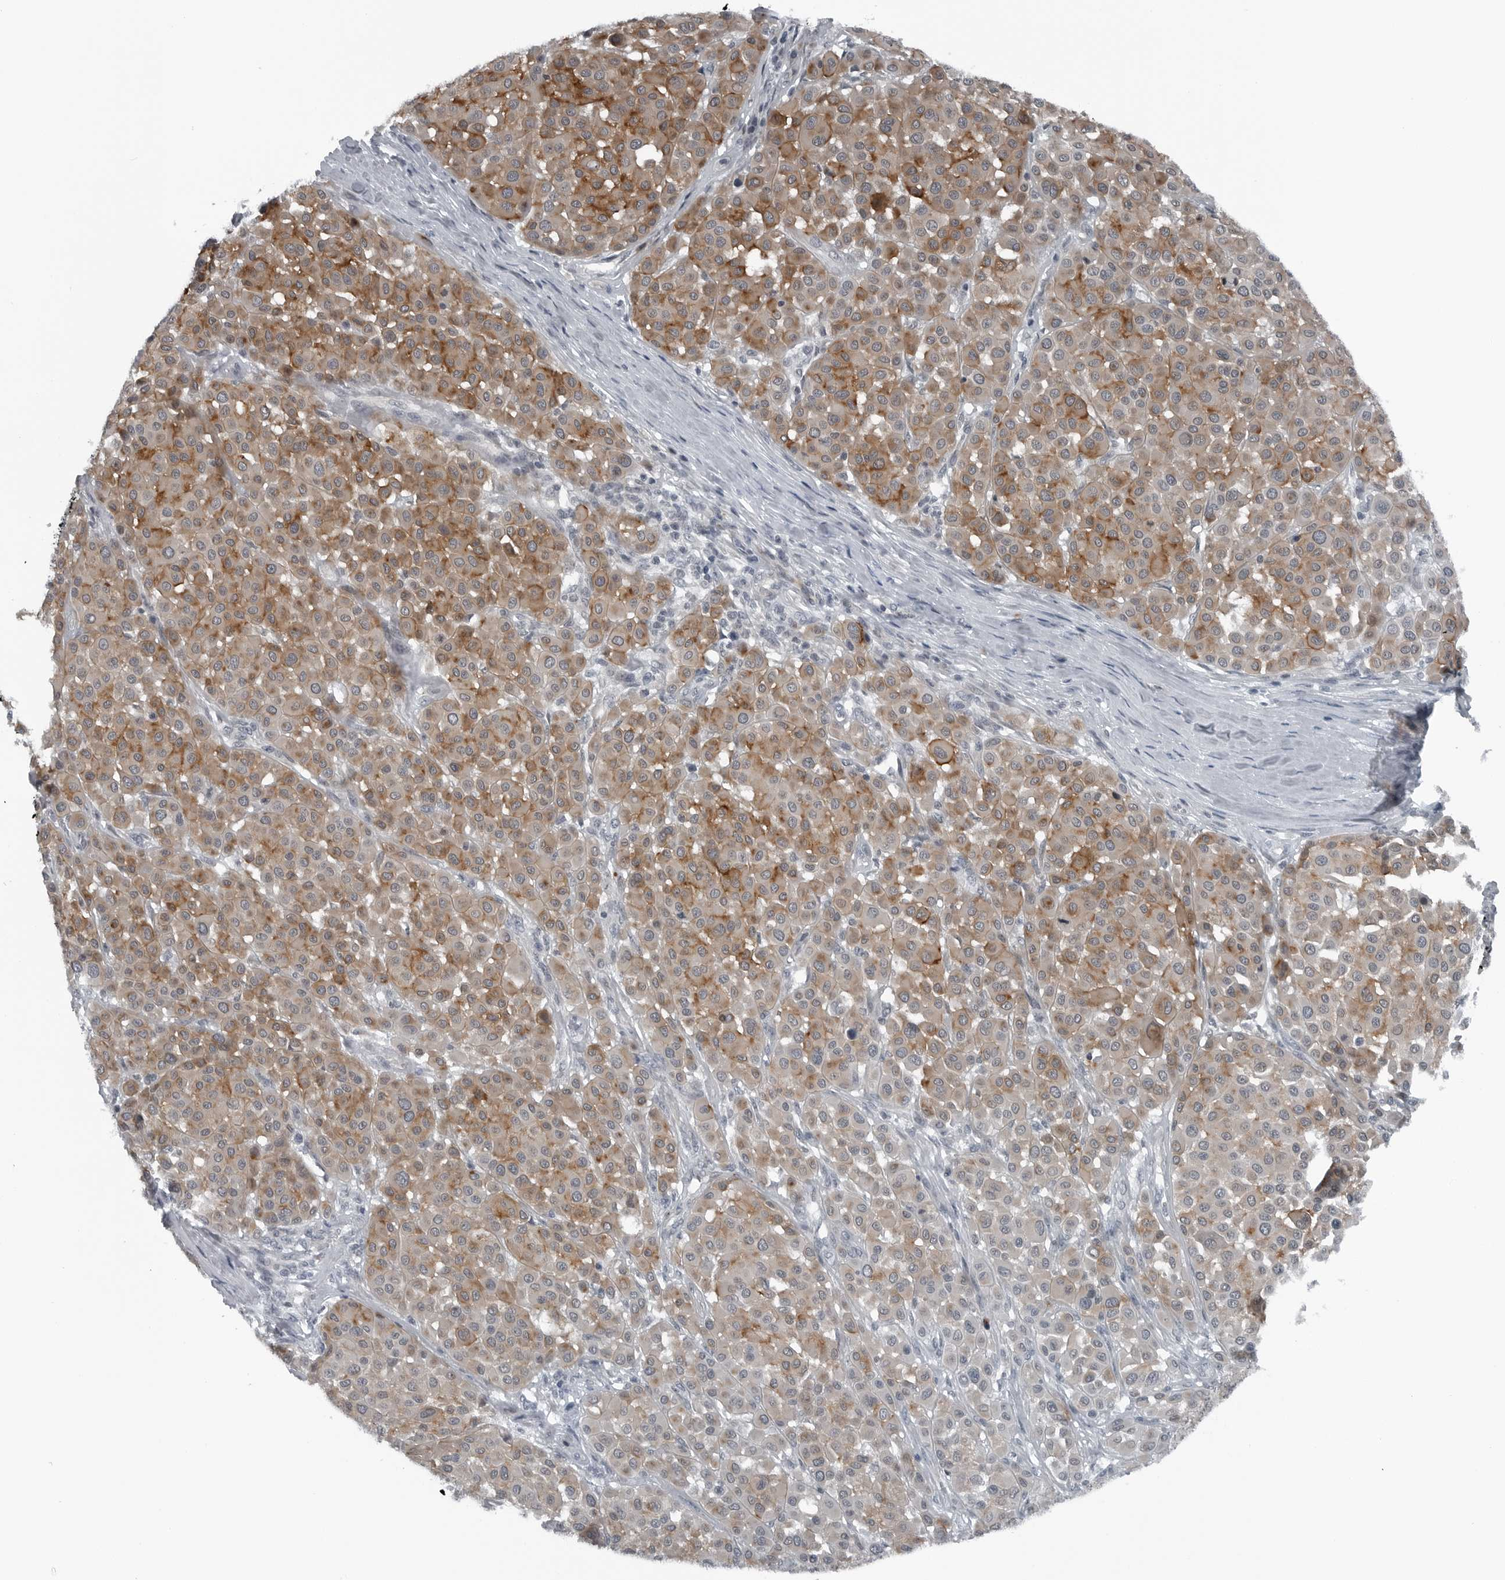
{"staining": {"intensity": "moderate", "quantity": ">75%", "location": "cytoplasmic/membranous"}, "tissue": "melanoma", "cell_type": "Tumor cells", "image_type": "cancer", "snomed": [{"axis": "morphology", "description": "Malignant melanoma, Metastatic site"}, {"axis": "topography", "description": "Soft tissue"}], "caption": "Tumor cells reveal moderate cytoplasmic/membranous expression in approximately >75% of cells in melanoma.", "gene": "GAK", "patient": {"sex": "male", "age": 41}}